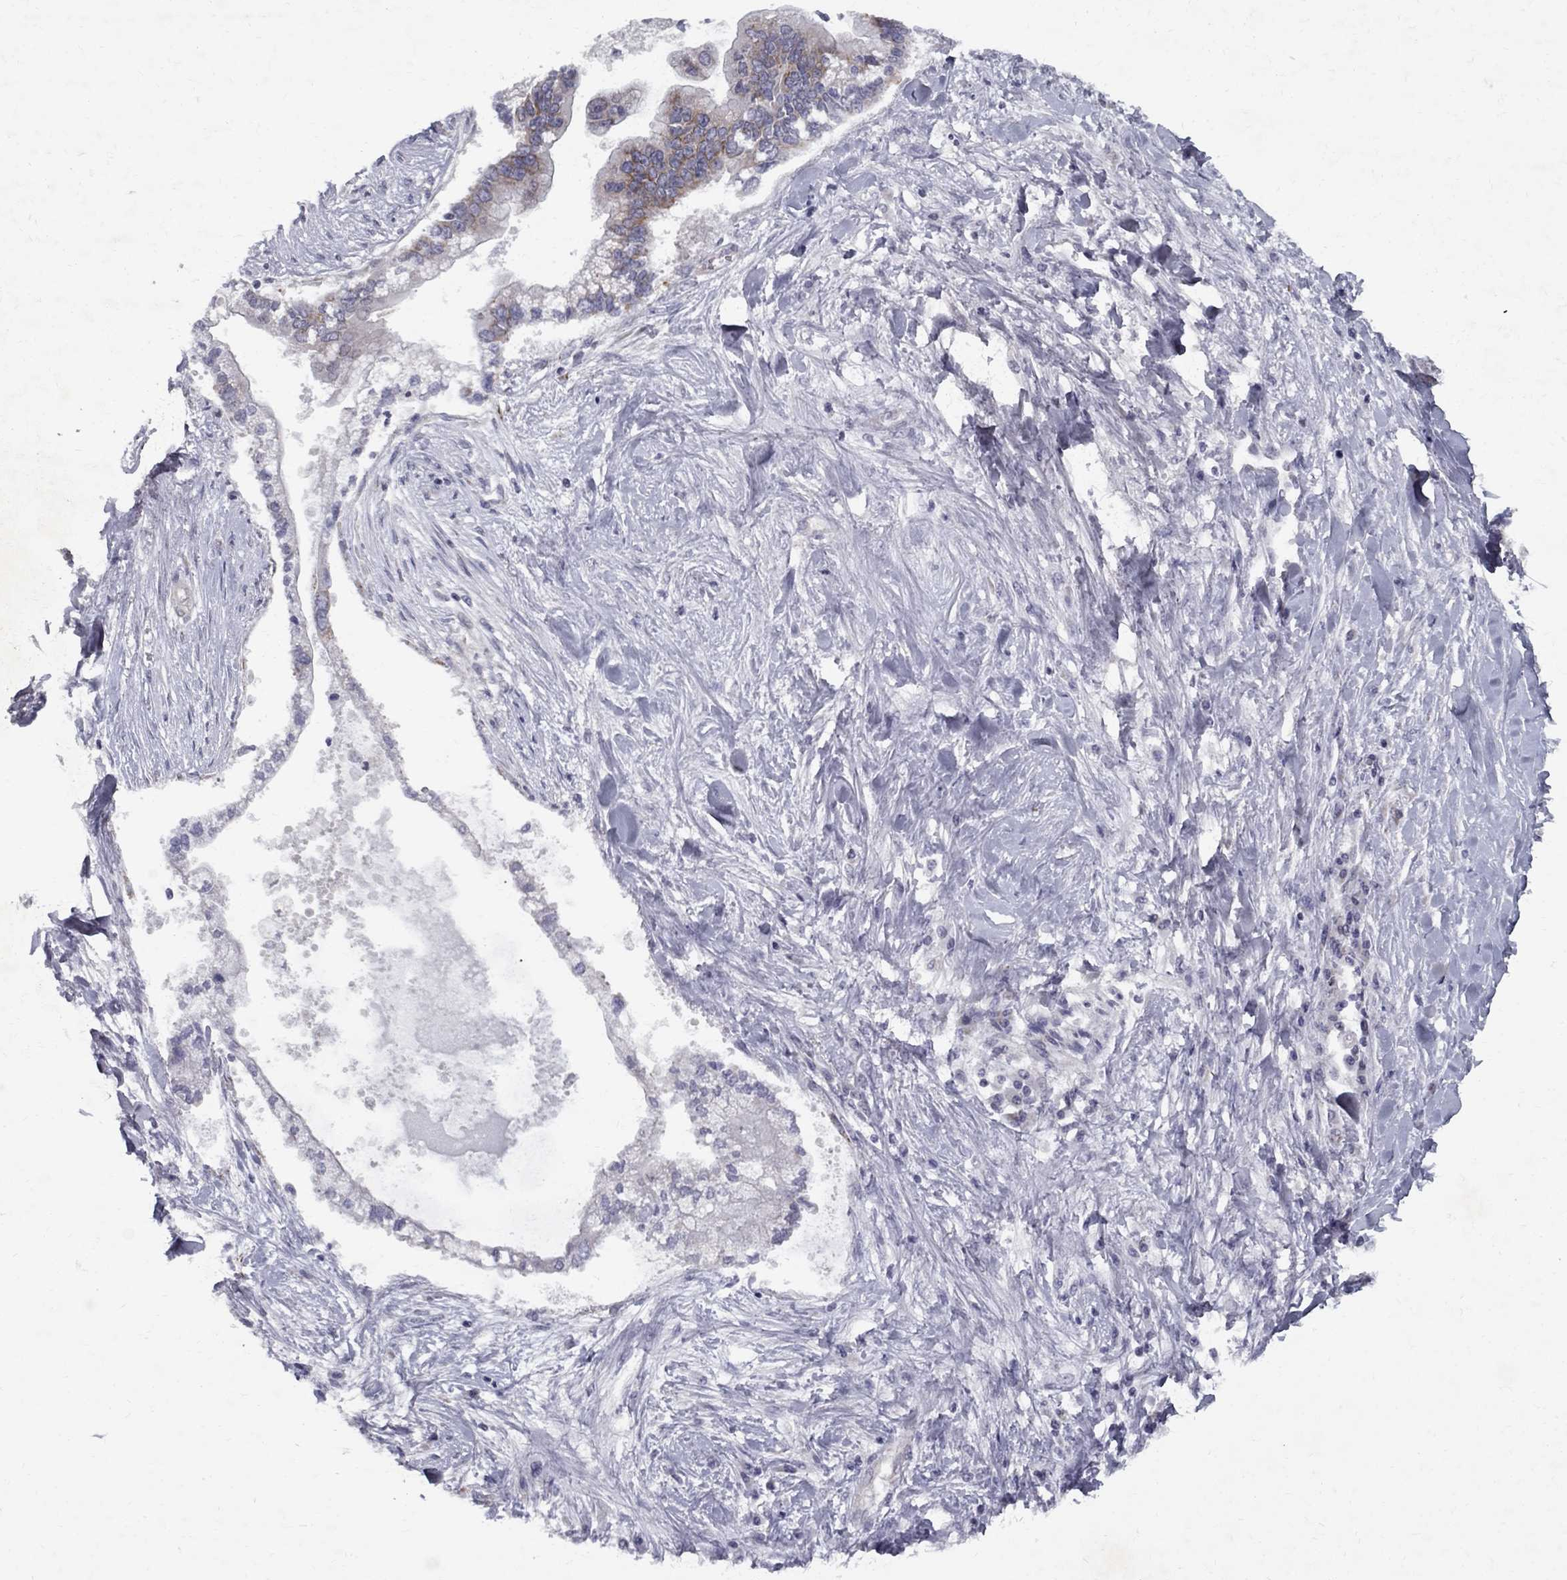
{"staining": {"intensity": "moderate", "quantity": "25%-75%", "location": "cytoplasmic/membranous"}, "tissue": "liver cancer", "cell_type": "Tumor cells", "image_type": "cancer", "snomed": [{"axis": "morphology", "description": "Cholangiocarcinoma"}, {"axis": "topography", "description": "Liver"}], "caption": "Immunohistochemical staining of liver cholangiocarcinoma exhibits medium levels of moderate cytoplasmic/membranous protein staining in approximately 25%-75% of tumor cells. Using DAB (3,3'-diaminobenzidine) (brown) and hematoxylin (blue) stains, captured at high magnification using brightfield microscopy.", "gene": "CLIC6", "patient": {"sex": "male", "age": 50}}